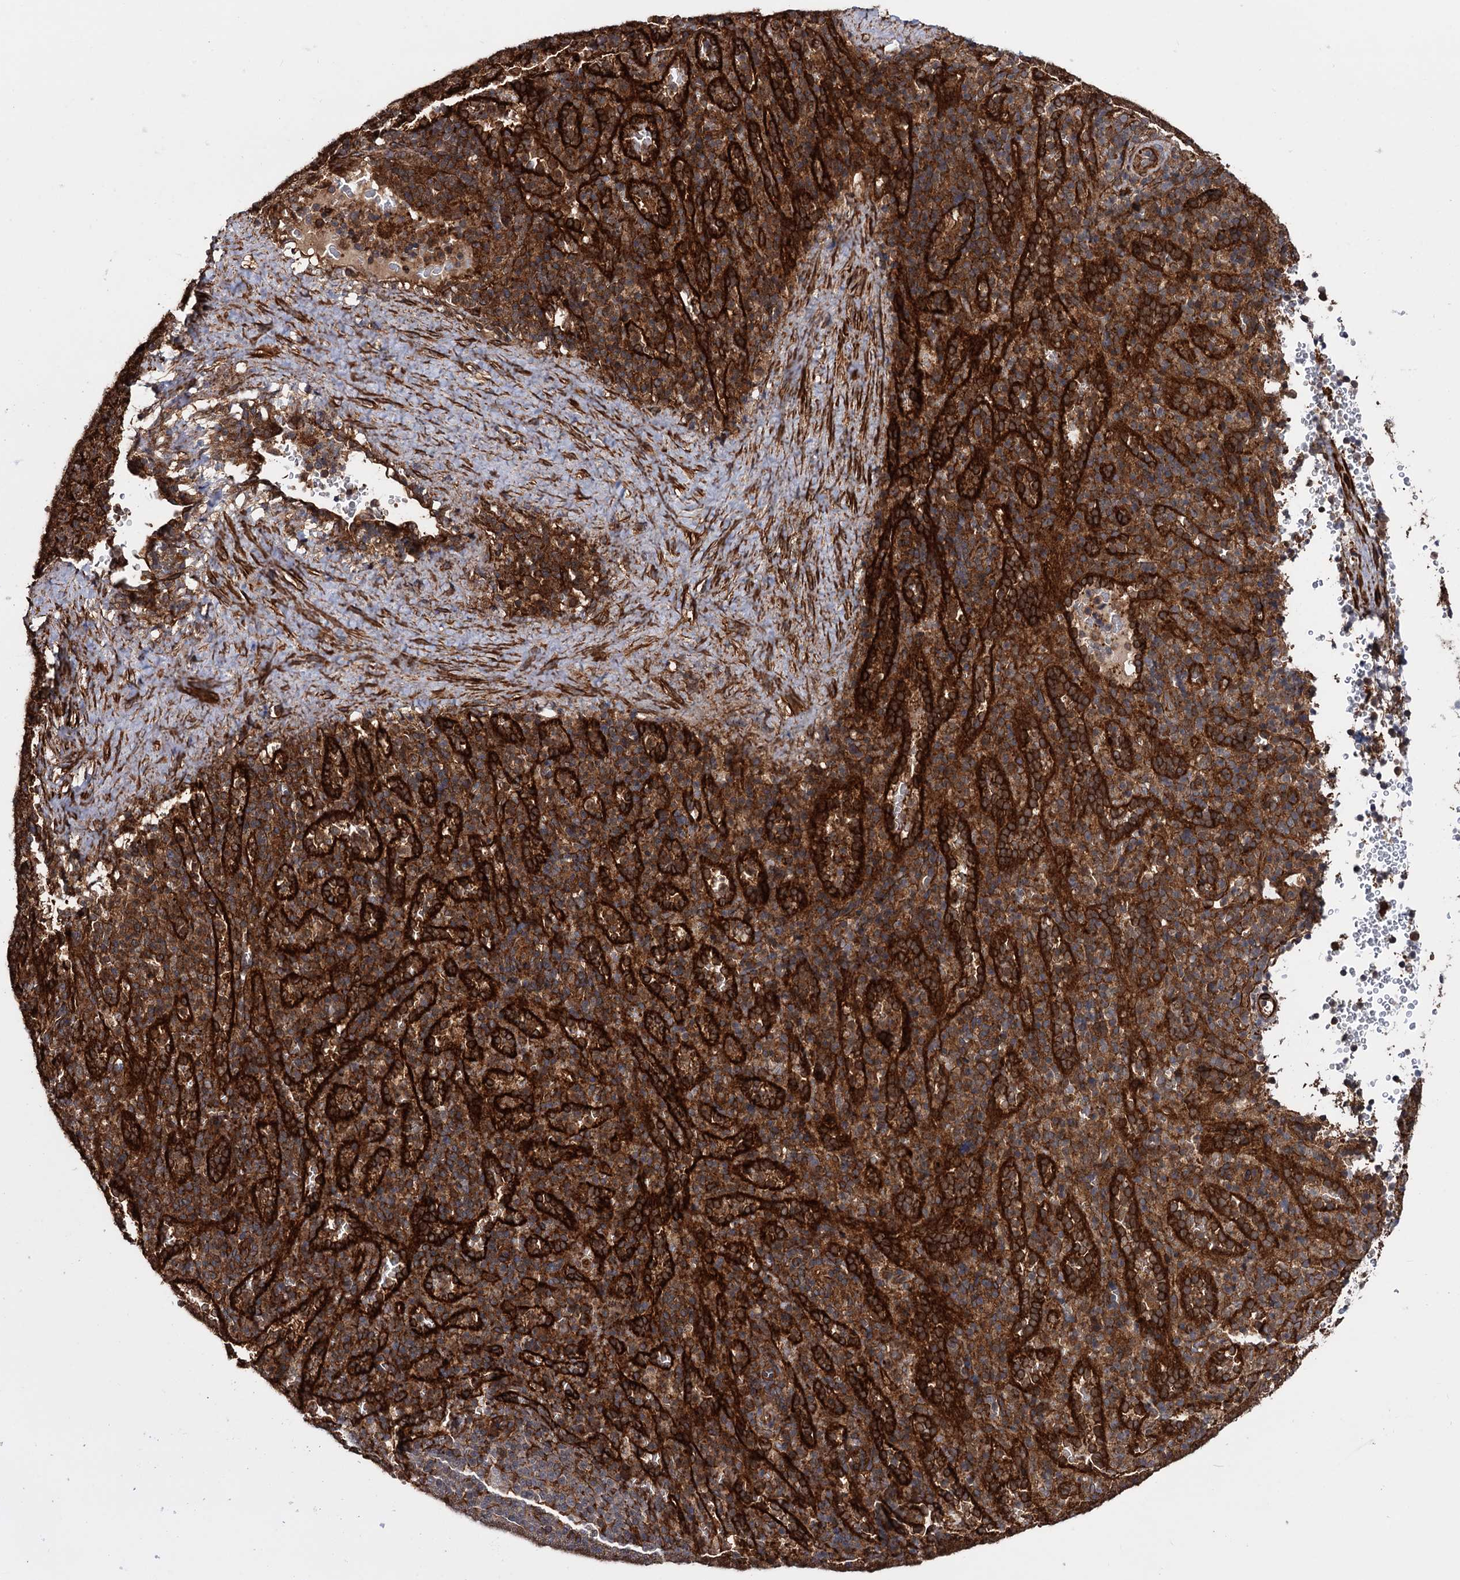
{"staining": {"intensity": "strong", "quantity": ">75%", "location": "cytoplasmic/membranous"}, "tissue": "spleen", "cell_type": "Cells in red pulp", "image_type": "normal", "snomed": [{"axis": "morphology", "description": "Normal tissue, NOS"}, {"axis": "topography", "description": "Spleen"}], "caption": "IHC histopathology image of benign spleen stained for a protein (brown), which demonstrates high levels of strong cytoplasmic/membranous expression in approximately >75% of cells in red pulp.", "gene": "ATP8B4", "patient": {"sex": "female", "age": 21}}